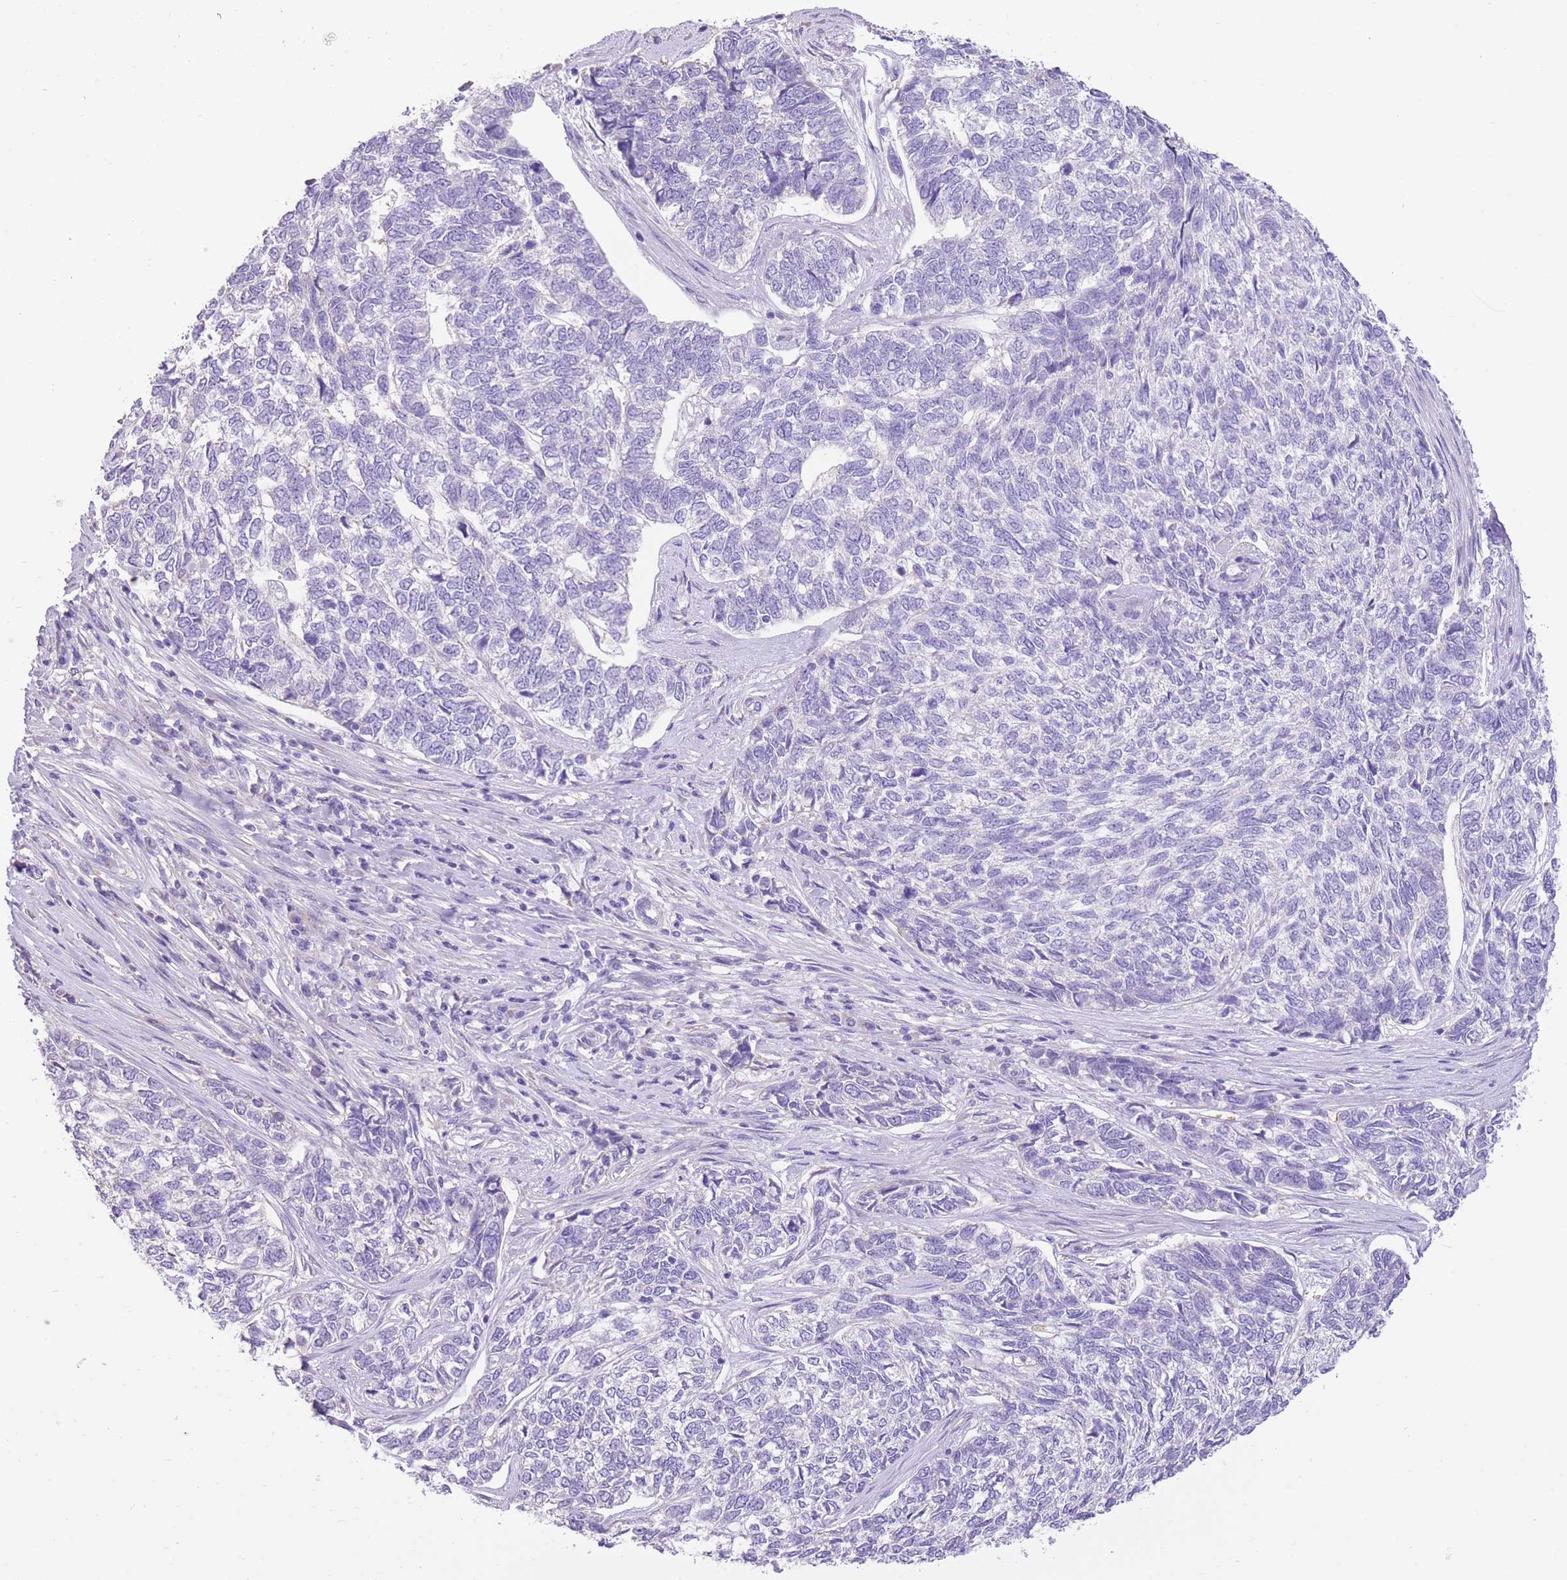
{"staining": {"intensity": "negative", "quantity": "none", "location": "none"}, "tissue": "skin cancer", "cell_type": "Tumor cells", "image_type": "cancer", "snomed": [{"axis": "morphology", "description": "Basal cell carcinoma"}, {"axis": "topography", "description": "Skin"}], "caption": "There is no significant expression in tumor cells of skin basal cell carcinoma.", "gene": "RHOU", "patient": {"sex": "female", "age": 65}}